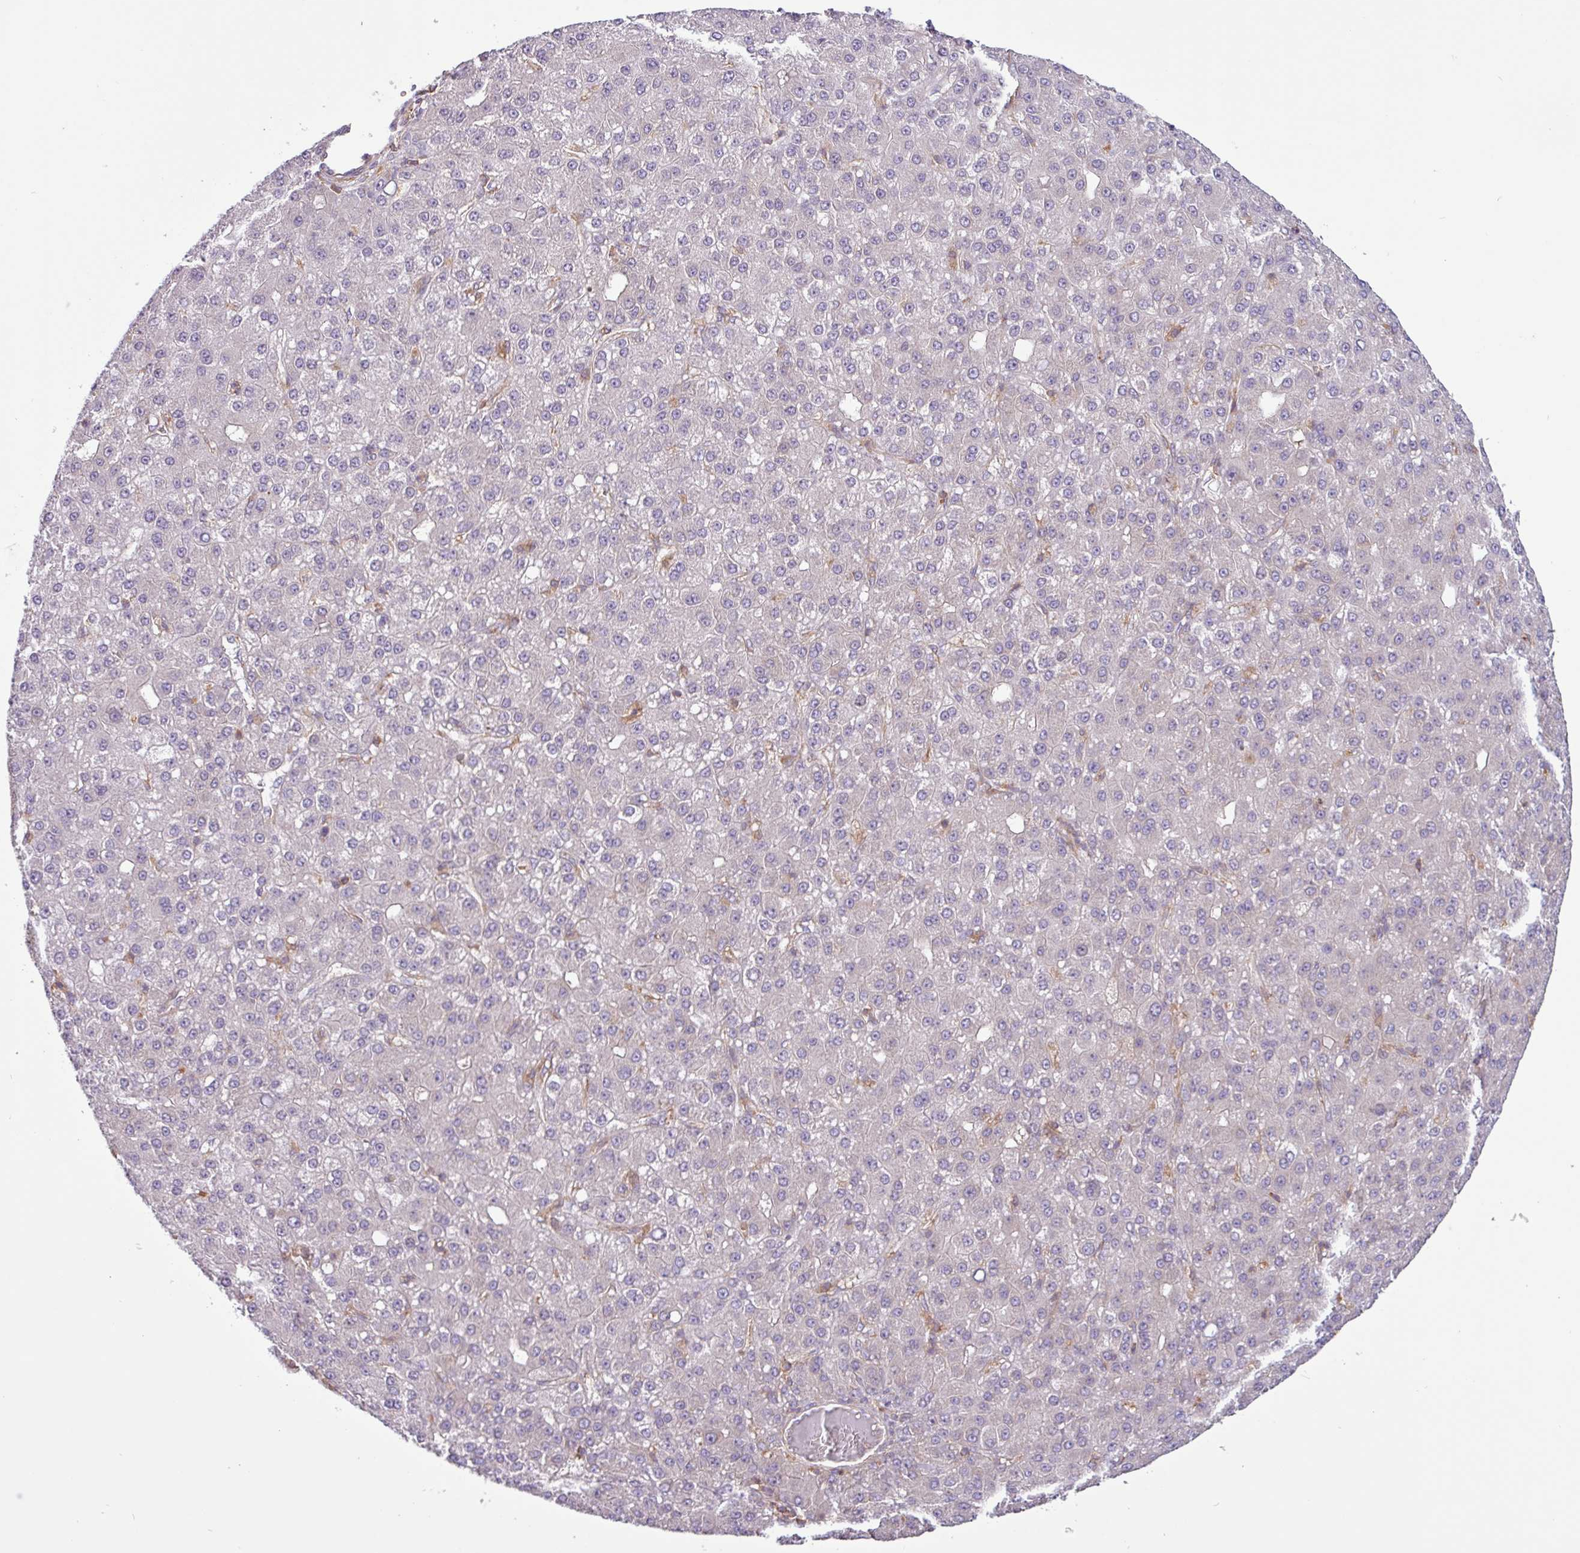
{"staining": {"intensity": "negative", "quantity": "none", "location": "none"}, "tissue": "liver cancer", "cell_type": "Tumor cells", "image_type": "cancer", "snomed": [{"axis": "morphology", "description": "Carcinoma, Hepatocellular, NOS"}, {"axis": "topography", "description": "Liver"}], "caption": "A high-resolution histopathology image shows immunohistochemistry (IHC) staining of hepatocellular carcinoma (liver), which displays no significant positivity in tumor cells.", "gene": "ACTR3", "patient": {"sex": "male", "age": 67}}